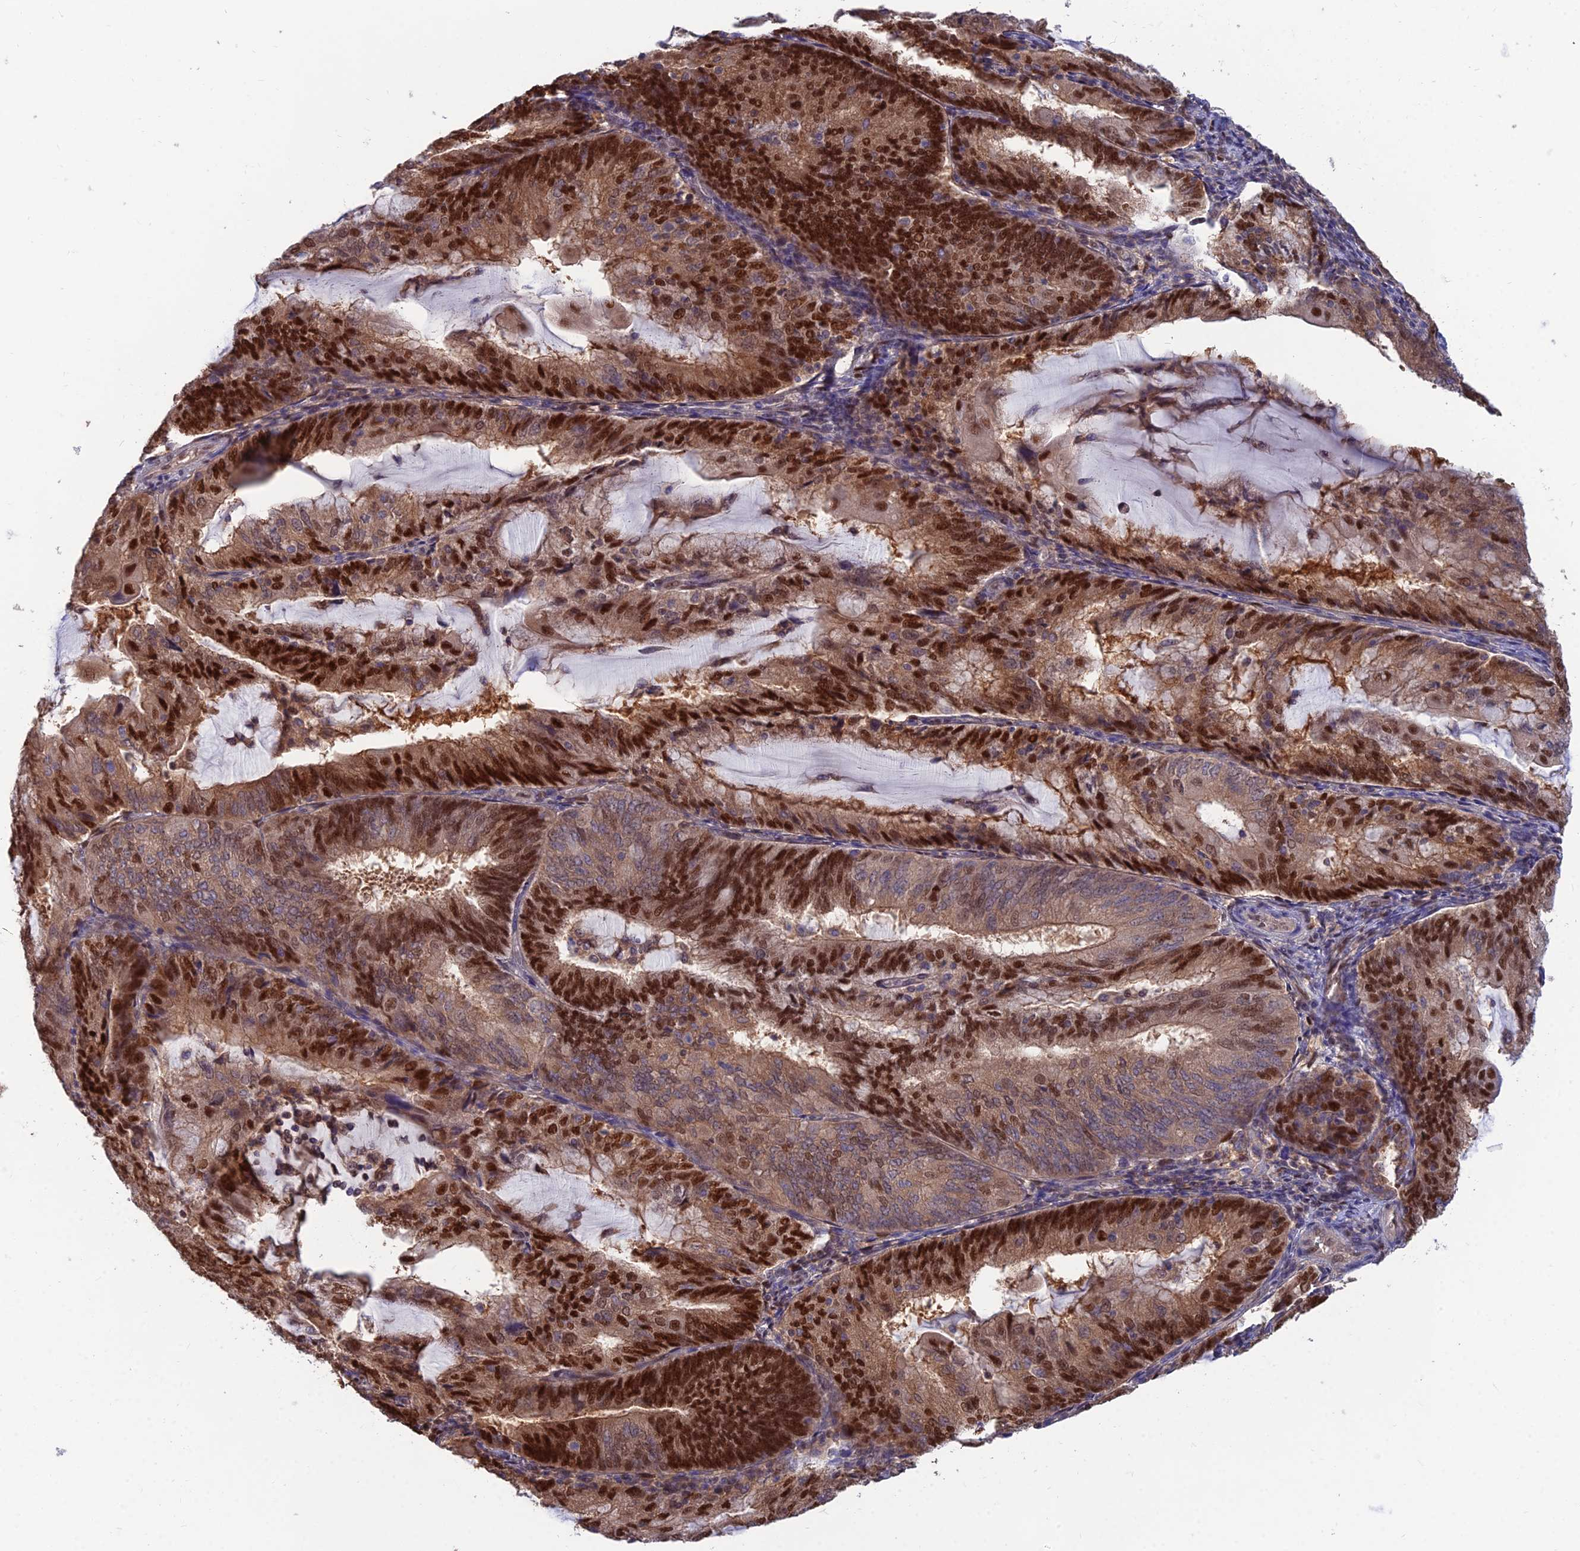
{"staining": {"intensity": "strong", "quantity": ">75%", "location": "cytoplasmic/membranous,nuclear"}, "tissue": "endometrial cancer", "cell_type": "Tumor cells", "image_type": "cancer", "snomed": [{"axis": "morphology", "description": "Adenocarcinoma, NOS"}, {"axis": "topography", "description": "Endometrium"}], "caption": "Brown immunohistochemical staining in endometrial cancer (adenocarcinoma) displays strong cytoplasmic/membranous and nuclear expression in approximately >75% of tumor cells.", "gene": "DNPEP", "patient": {"sex": "female", "age": 81}}